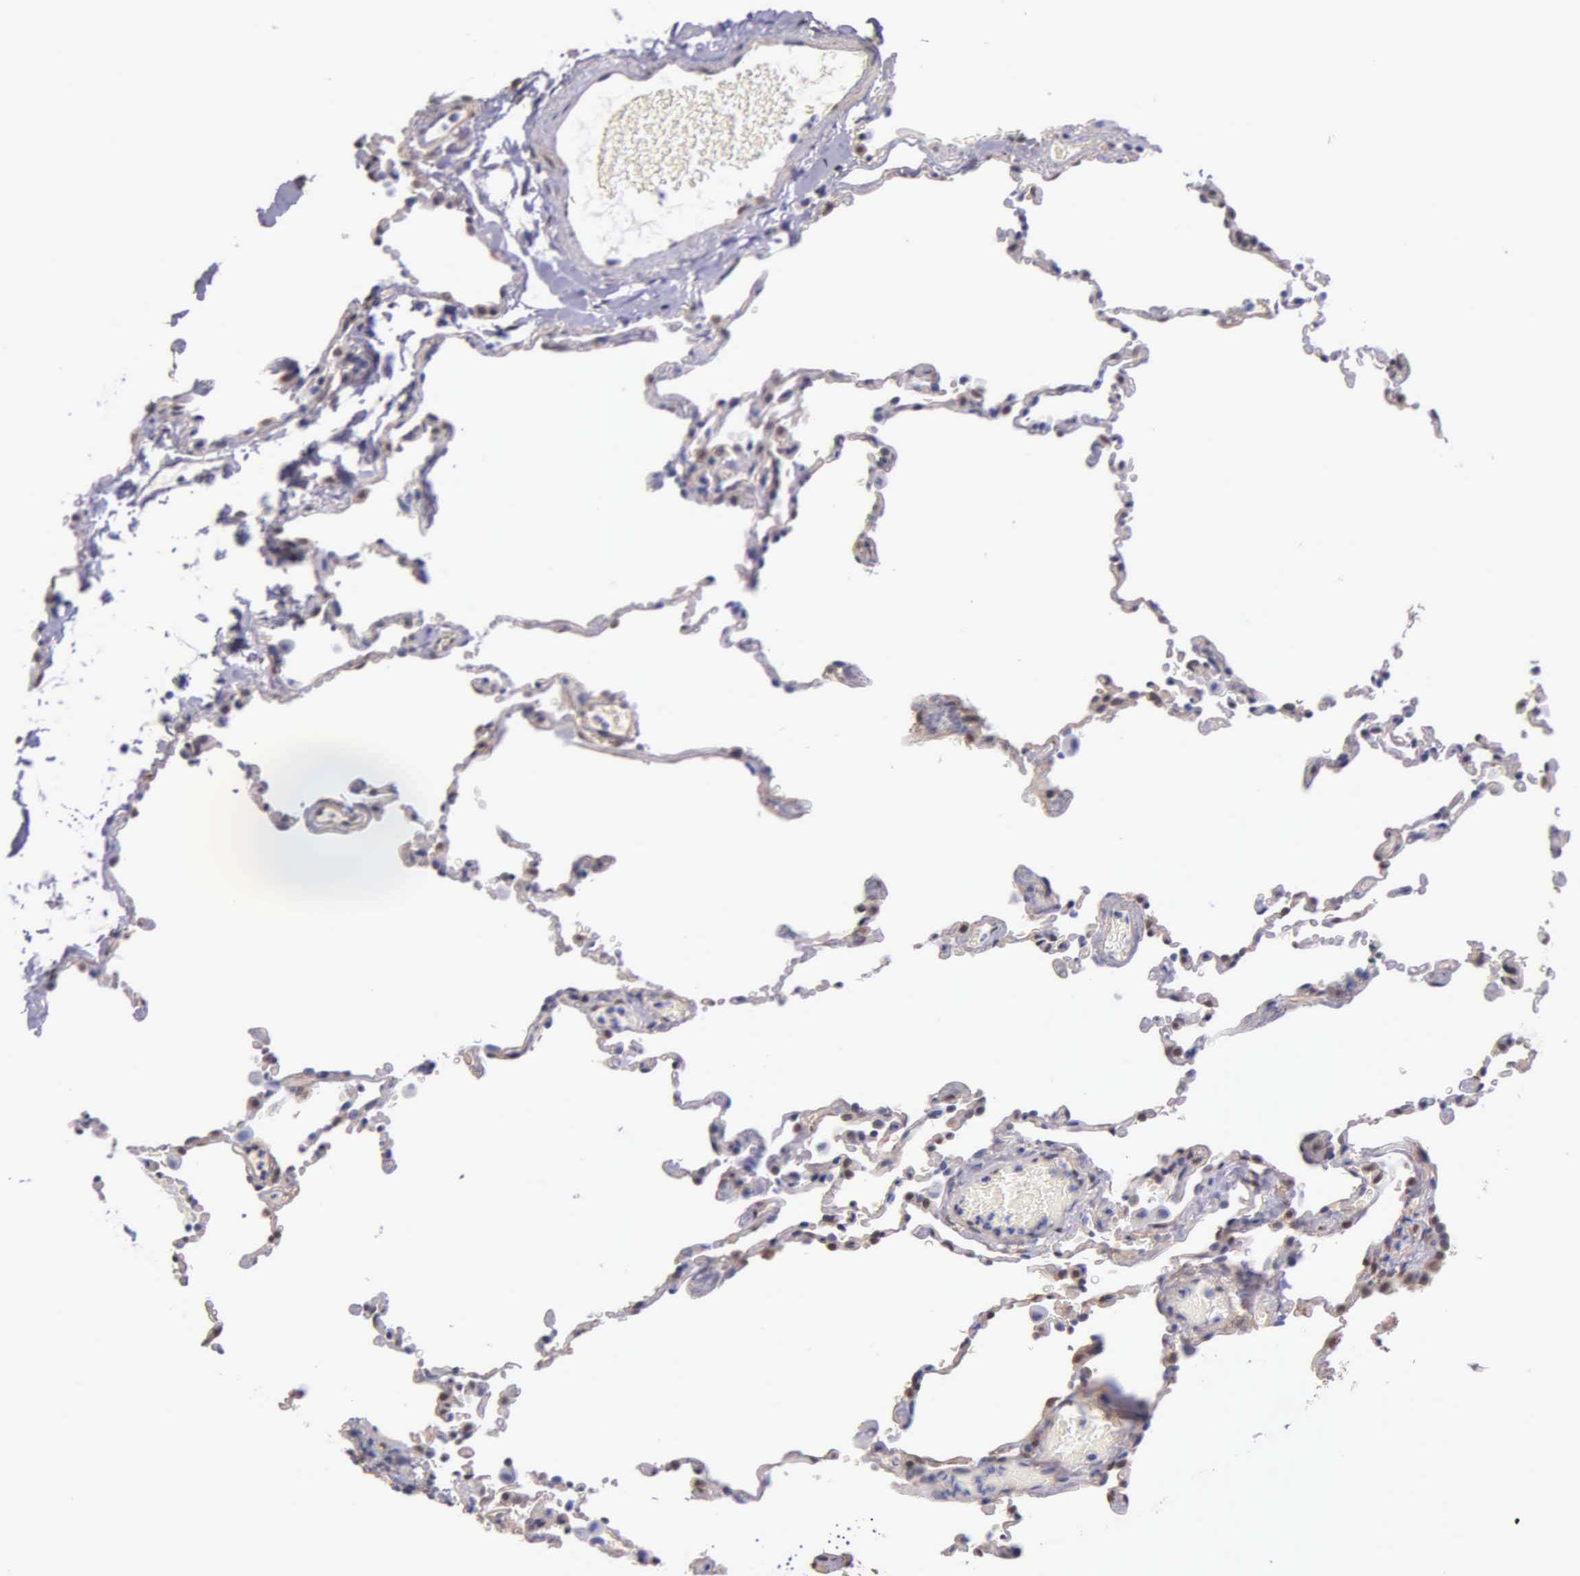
{"staining": {"intensity": "negative", "quantity": "none", "location": "none"}, "tissue": "lung", "cell_type": "Alveolar cells", "image_type": "normal", "snomed": [{"axis": "morphology", "description": "Normal tissue, NOS"}, {"axis": "topography", "description": "Lung"}], "caption": "Normal lung was stained to show a protein in brown. There is no significant expression in alveolar cells. (Stains: DAB (3,3'-diaminobenzidine) IHC with hematoxylin counter stain, Microscopy: brightfield microscopy at high magnification).", "gene": "GSTT2B", "patient": {"sex": "female", "age": 61}}